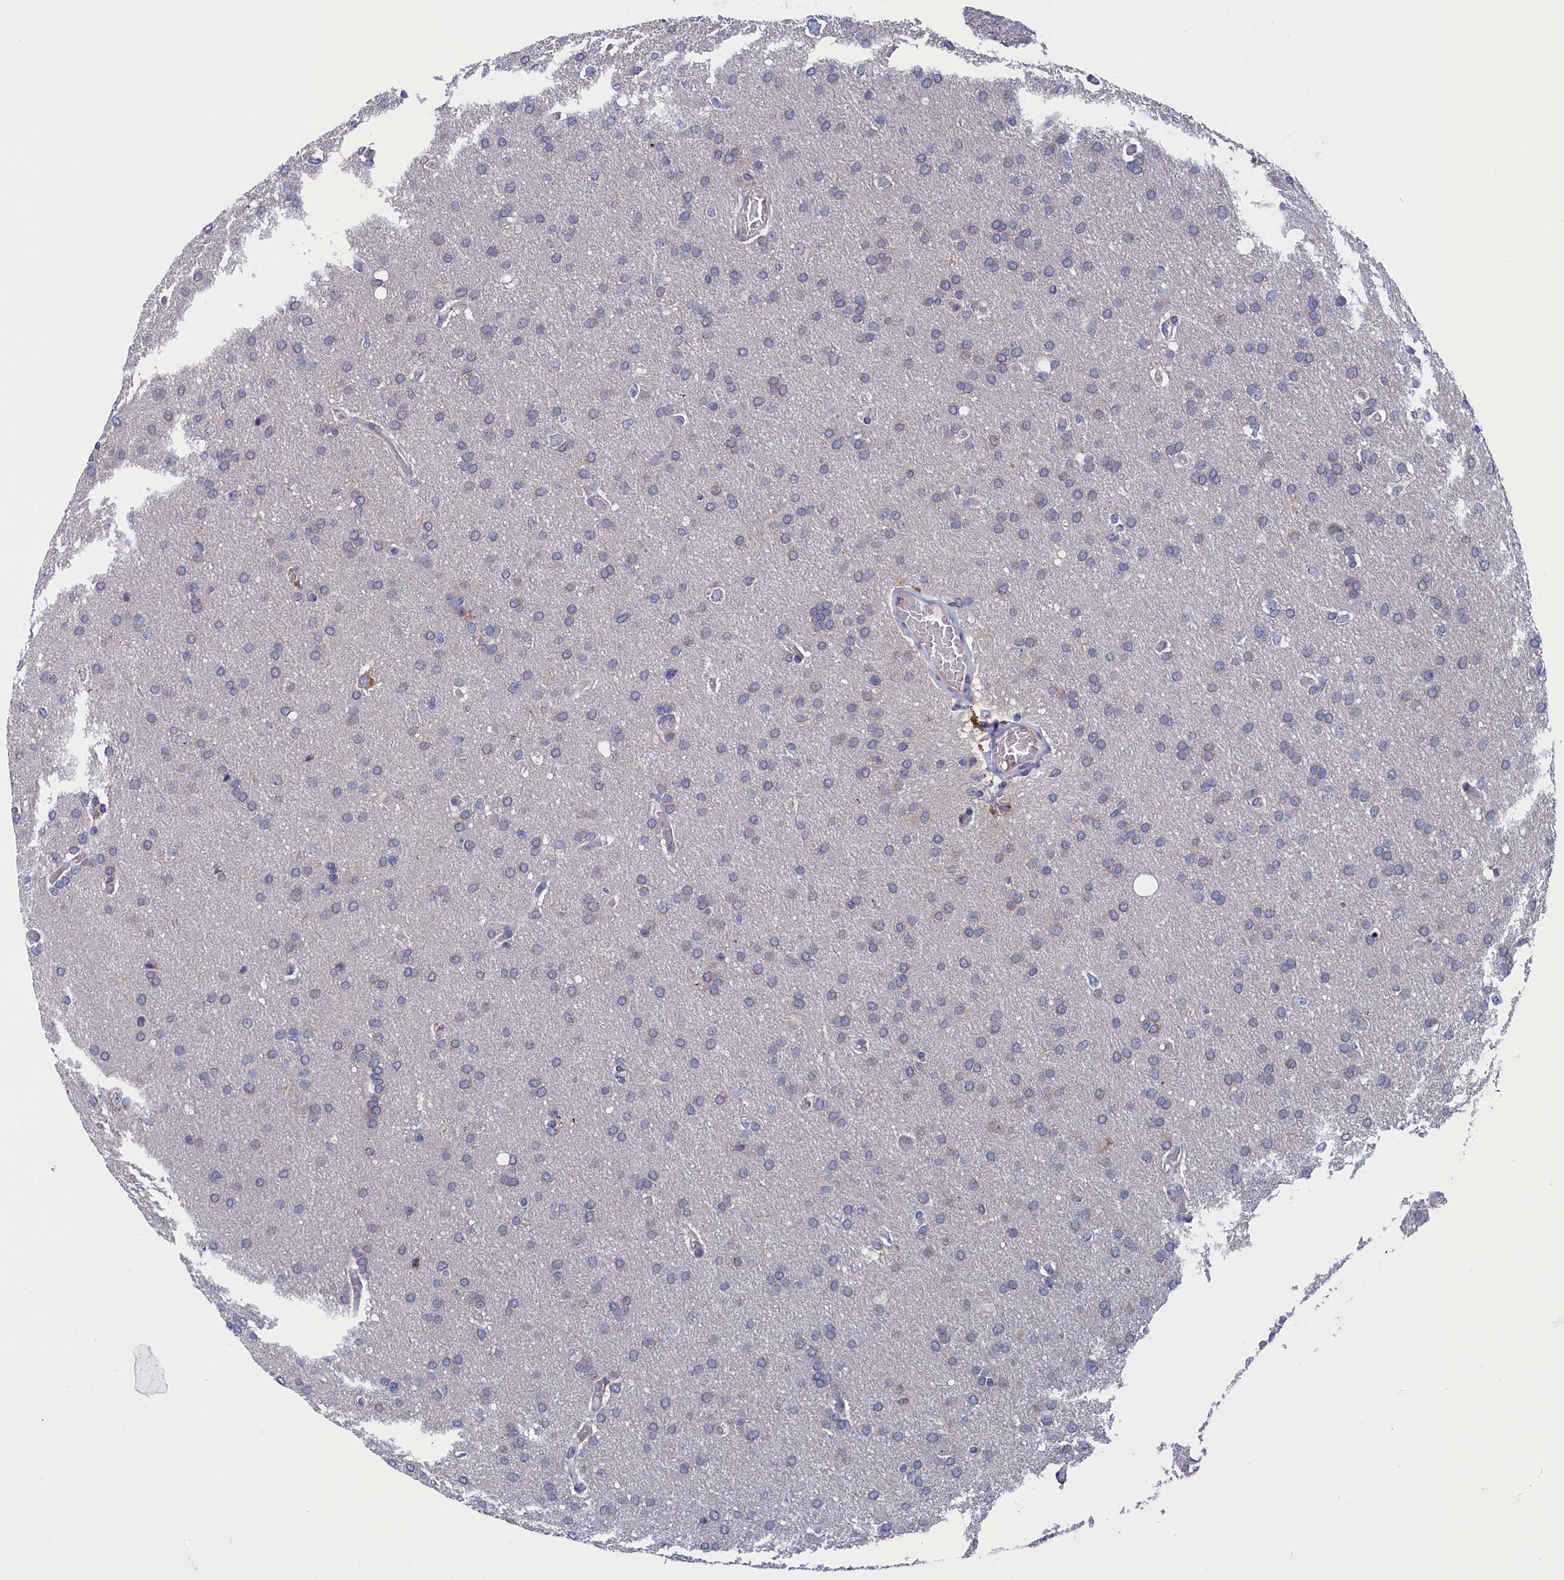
{"staining": {"intensity": "negative", "quantity": "none", "location": "none"}, "tissue": "glioma", "cell_type": "Tumor cells", "image_type": "cancer", "snomed": [{"axis": "morphology", "description": "Glioma, malignant, High grade"}, {"axis": "topography", "description": "Cerebral cortex"}], "caption": "Immunohistochemistry (IHC) of human high-grade glioma (malignant) reveals no positivity in tumor cells.", "gene": "SPATA13", "patient": {"sex": "female", "age": 36}}